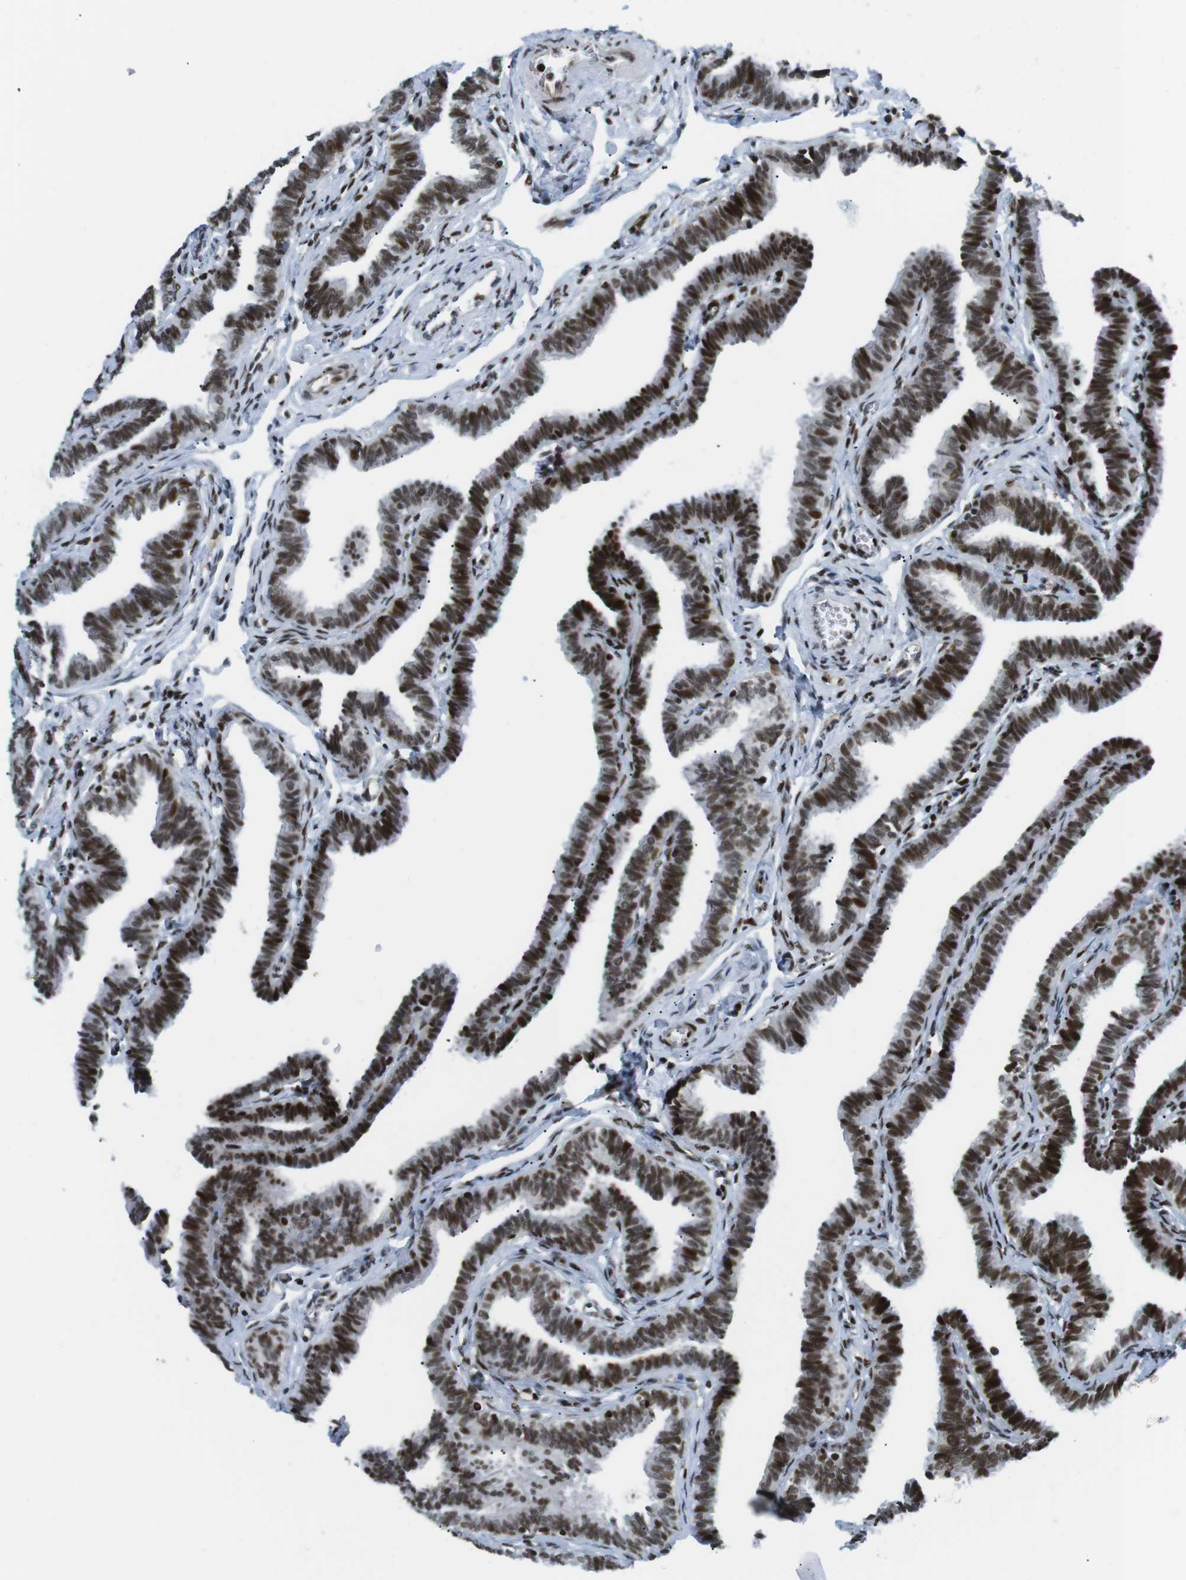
{"staining": {"intensity": "strong", "quantity": ">75%", "location": "nuclear"}, "tissue": "fallopian tube", "cell_type": "Glandular cells", "image_type": "normal", "snomed": [{"axis": "morphology", "description": "Normal tissue, NOS"}, {"axis": "topography", "description": "Fallopian tube"}, {"axis": "topography", "description": "Ovary"}], "caption": "Immunohistochemical staining of unremarkable human fallopian tube demonstrates >75% levels of strong nuclear protein expression in about >75% of glandular cells. The protein of interest is shown in brown color, while the nuclei are stained blue.", "gene": "ARID1A", "patient": {"sex": "female", "age": 23}}